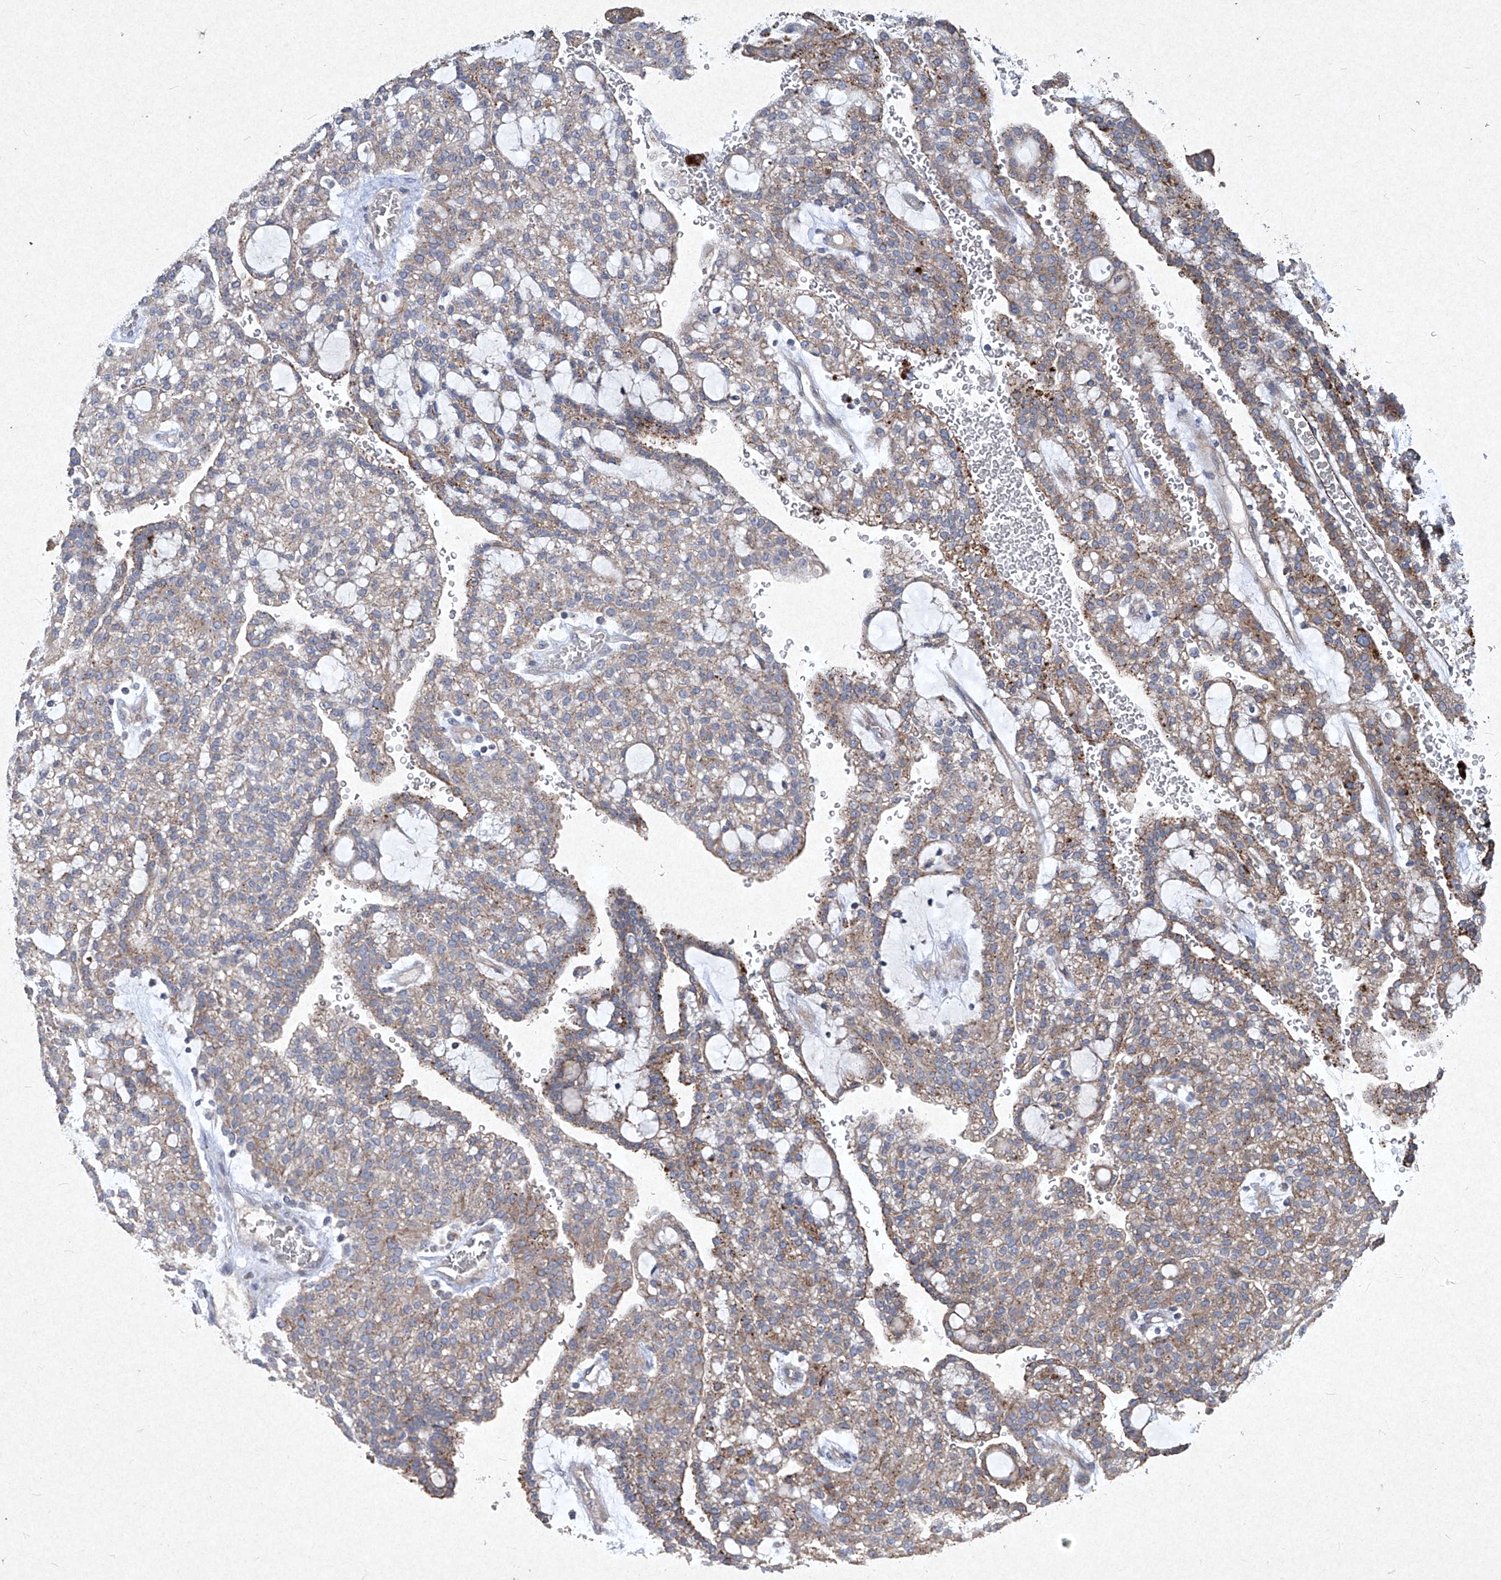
{"staining": {"intensity": "moderate", "quantity": "25%-75%", "location": "cytoplasmic/membranous"}, "tissue": "renal cancer", "cell_type": "Tumor cells", "image_type": "cancer", "snomed": [{"axis": "morphology", "description": "Adenocarcinoma, NOS"}, {"axis": "topography", "description": "Kidney"}], "caption": "There is medium levels of moderate cytoplasmic/membranous positivity in tumor cells of renal cancer, as demonstrated by immunohistochemical staining (brown color).", "gene": "MED16", "patient": {"sex": "male", "age": 63}}